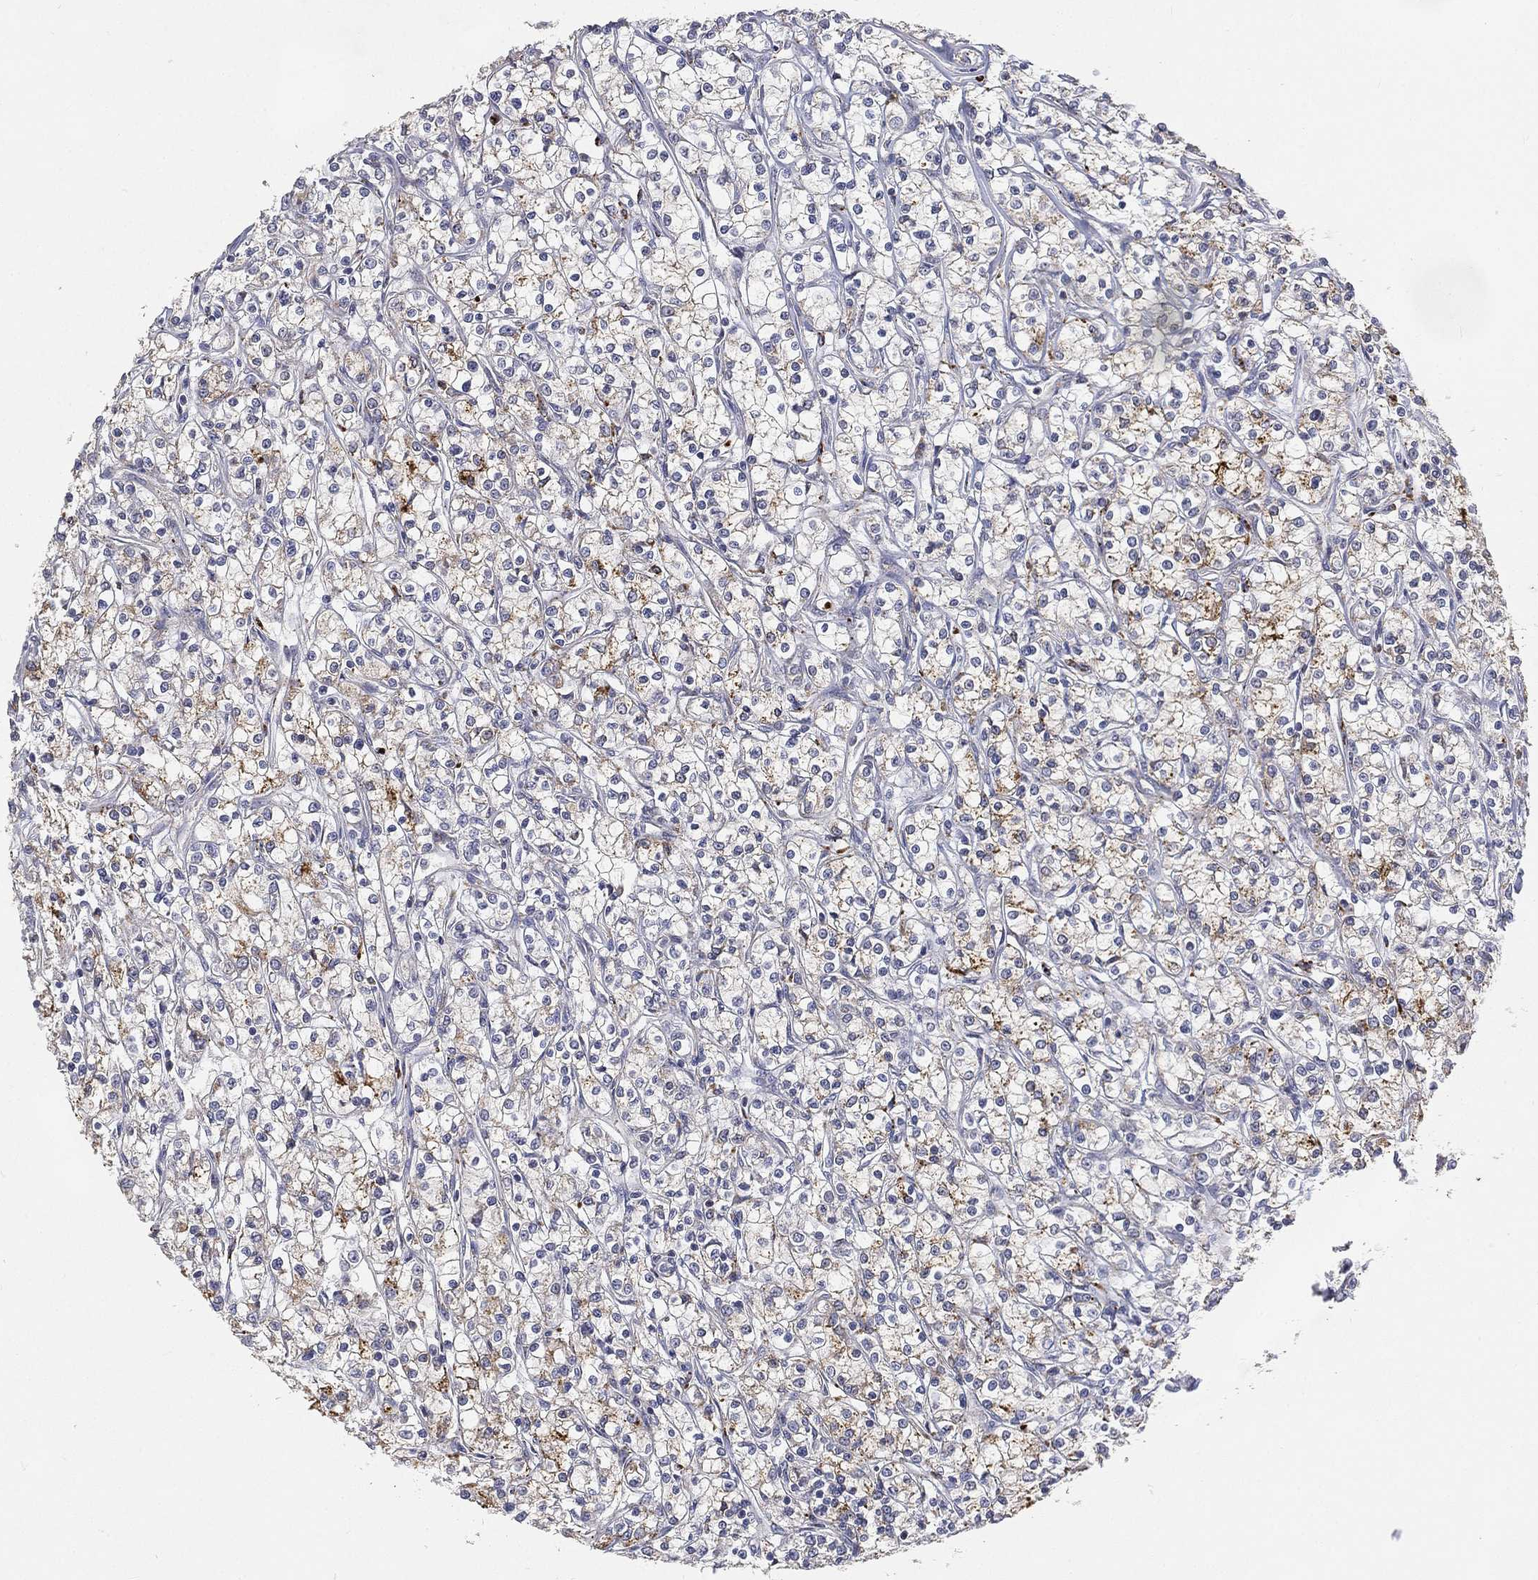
{"staining": {"intensity": "moderate", "quantity": "<25%", "location": "cytoplasmic/membranous"}, "tissue": "renal cancer", "cell_type": "Tumor cells", "image_type": "cancer", "snomed": [{"axis": "morphology", "description": "Adenocarcinoma, NOS"}, {"axis": "topography", "description": "Kidney"}], "caption": "A low amount of moderate cytoplasmic/membranous positivity is identified in about <25% of tumor cells in renal cancer (adenocarcinoma) tissue.", "gene": "CTSL", "patient": {"sex": "female", "age": 59}}